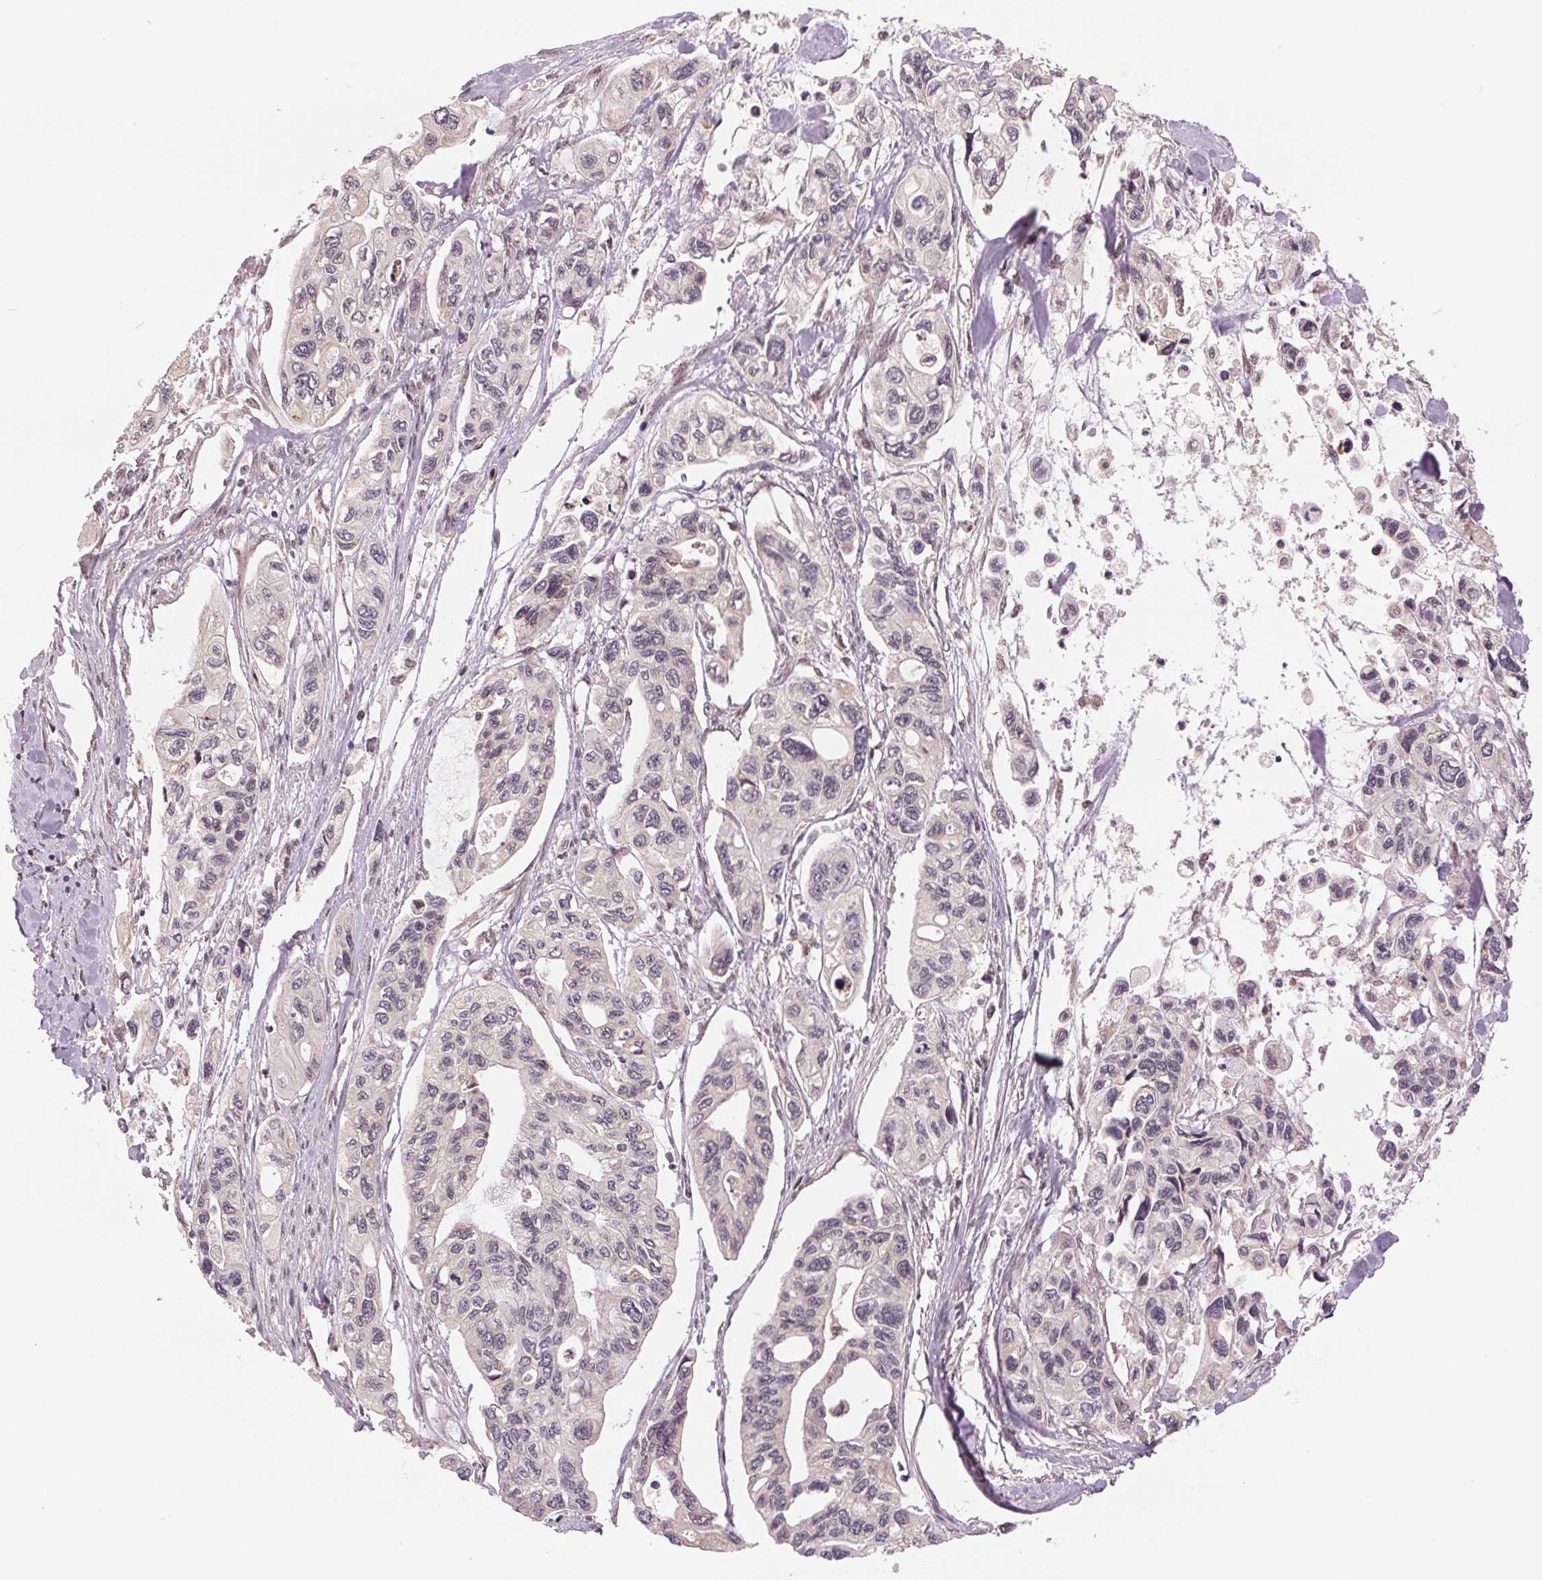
{"staining": {"intensity": "negative", "quantity": "none", "location": "none"}, "tissue": "pancreatic cancer", "cell_type": "Tumor cells", "image_type": "cancer", "snomed": [{"axis": "morphology", "description": "Adenocarcinoma, NOS"}, {"axis": "topography", "description": "Pancreas"}], "caption": "High magnification brightfield microscopy of pancreatic adenocarcinoma stained with DAB (3,3'-diaminobenzidine) (brown) and counterstained with hematoxylin (blue): tumor cells show no significant positivity.", "gene": "ERI3", "patient": {"sex": "female", "age": 76}}